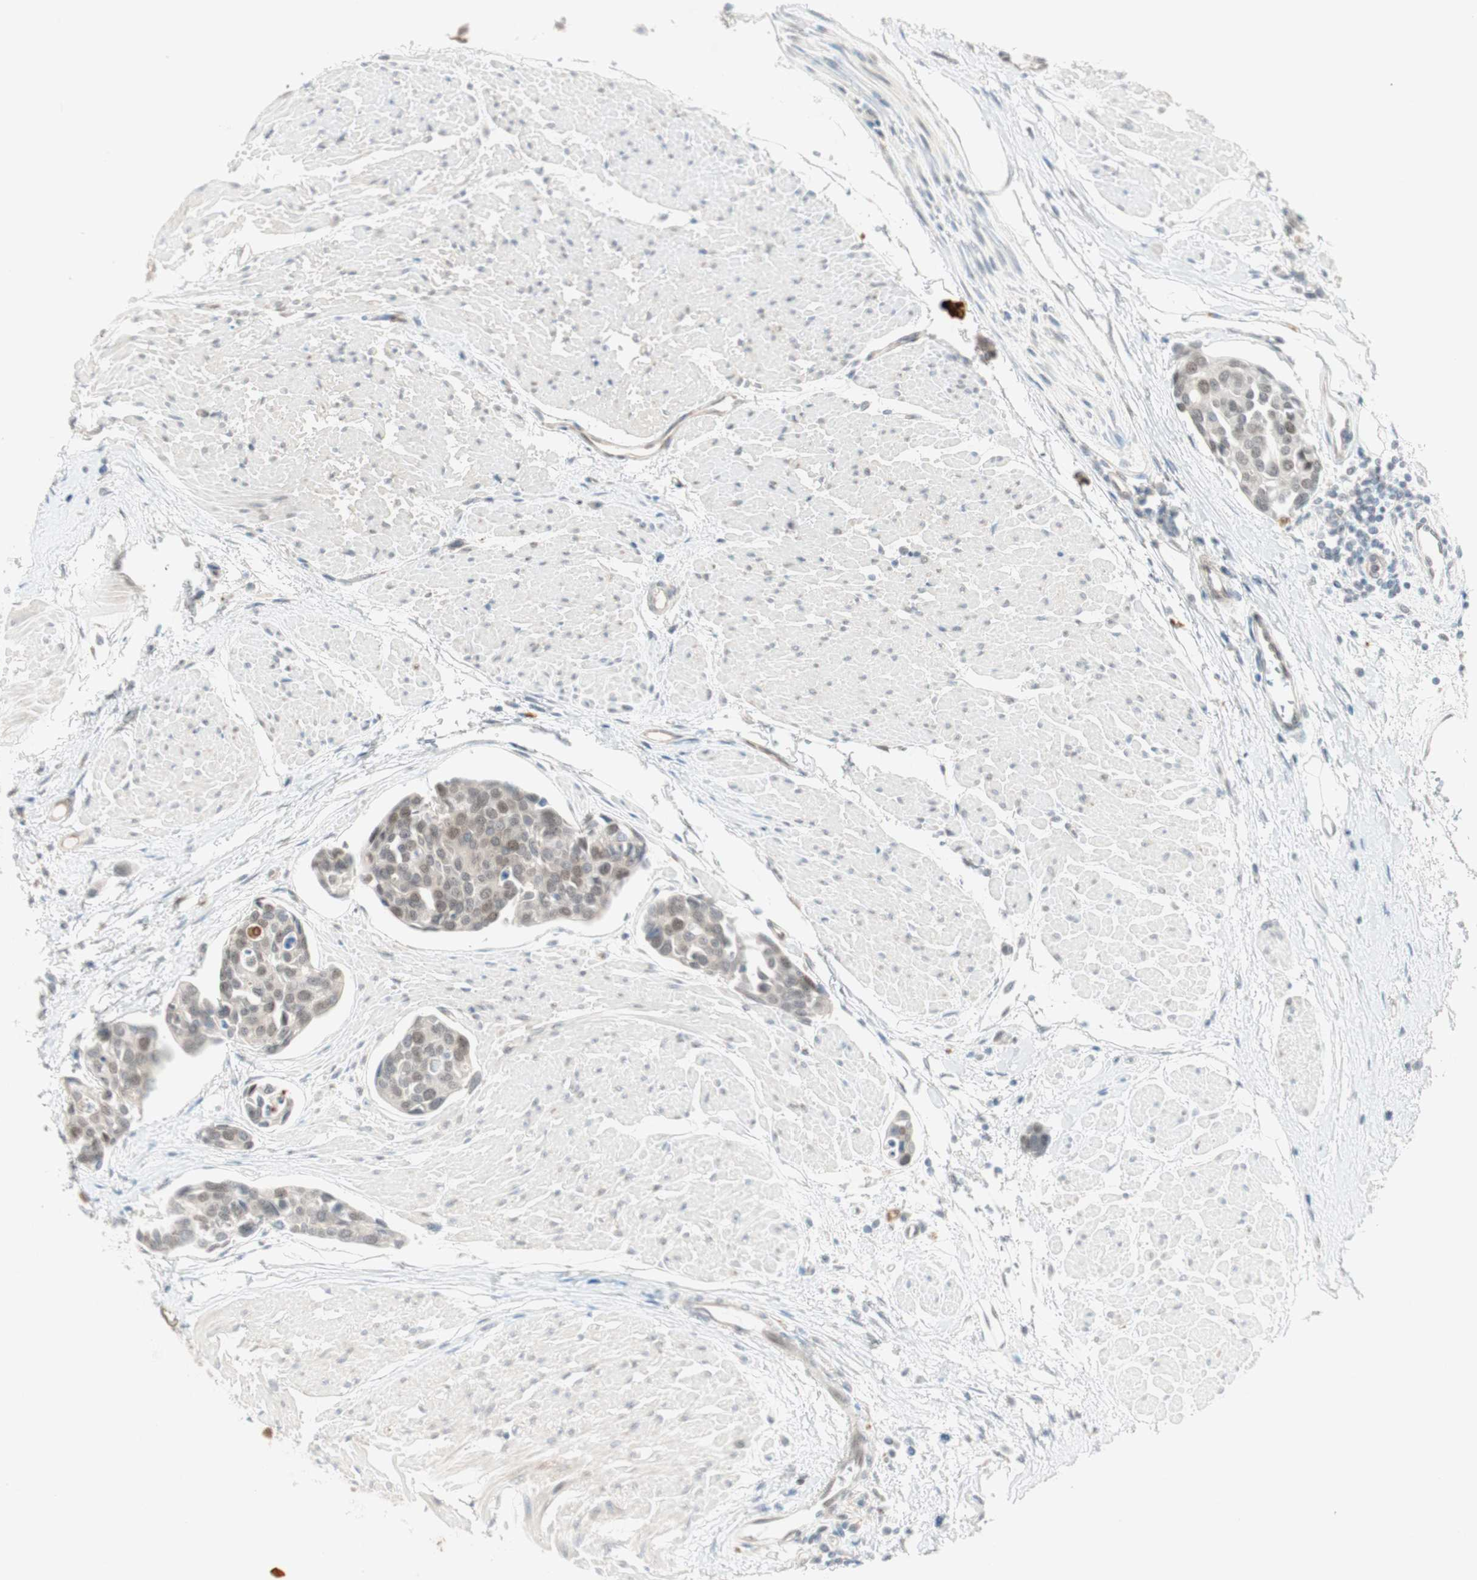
{"staining": {"intensity": "weak", "quantity": ">75%", "location": "cytoplasmic/membranous,nuclear"}, "tissue": "urothelial cancer", "cell_type": "Tumor cells", "image_type": "cancer", "snomed": [{"axis": "morphology", "description": "Urothelial carcinoma, High grade"}, {"axis": "topography", "description": "Urinary bladder"}], "caption": "Urothelial cancer tissue reveals weak cytoplasmic/membranous and nuclear positivity in about >75% of tumor cells, visualized by immunohistochemistry.", "gene": "ZNF37A", "patient": {"sex": "male", "age": 78}}